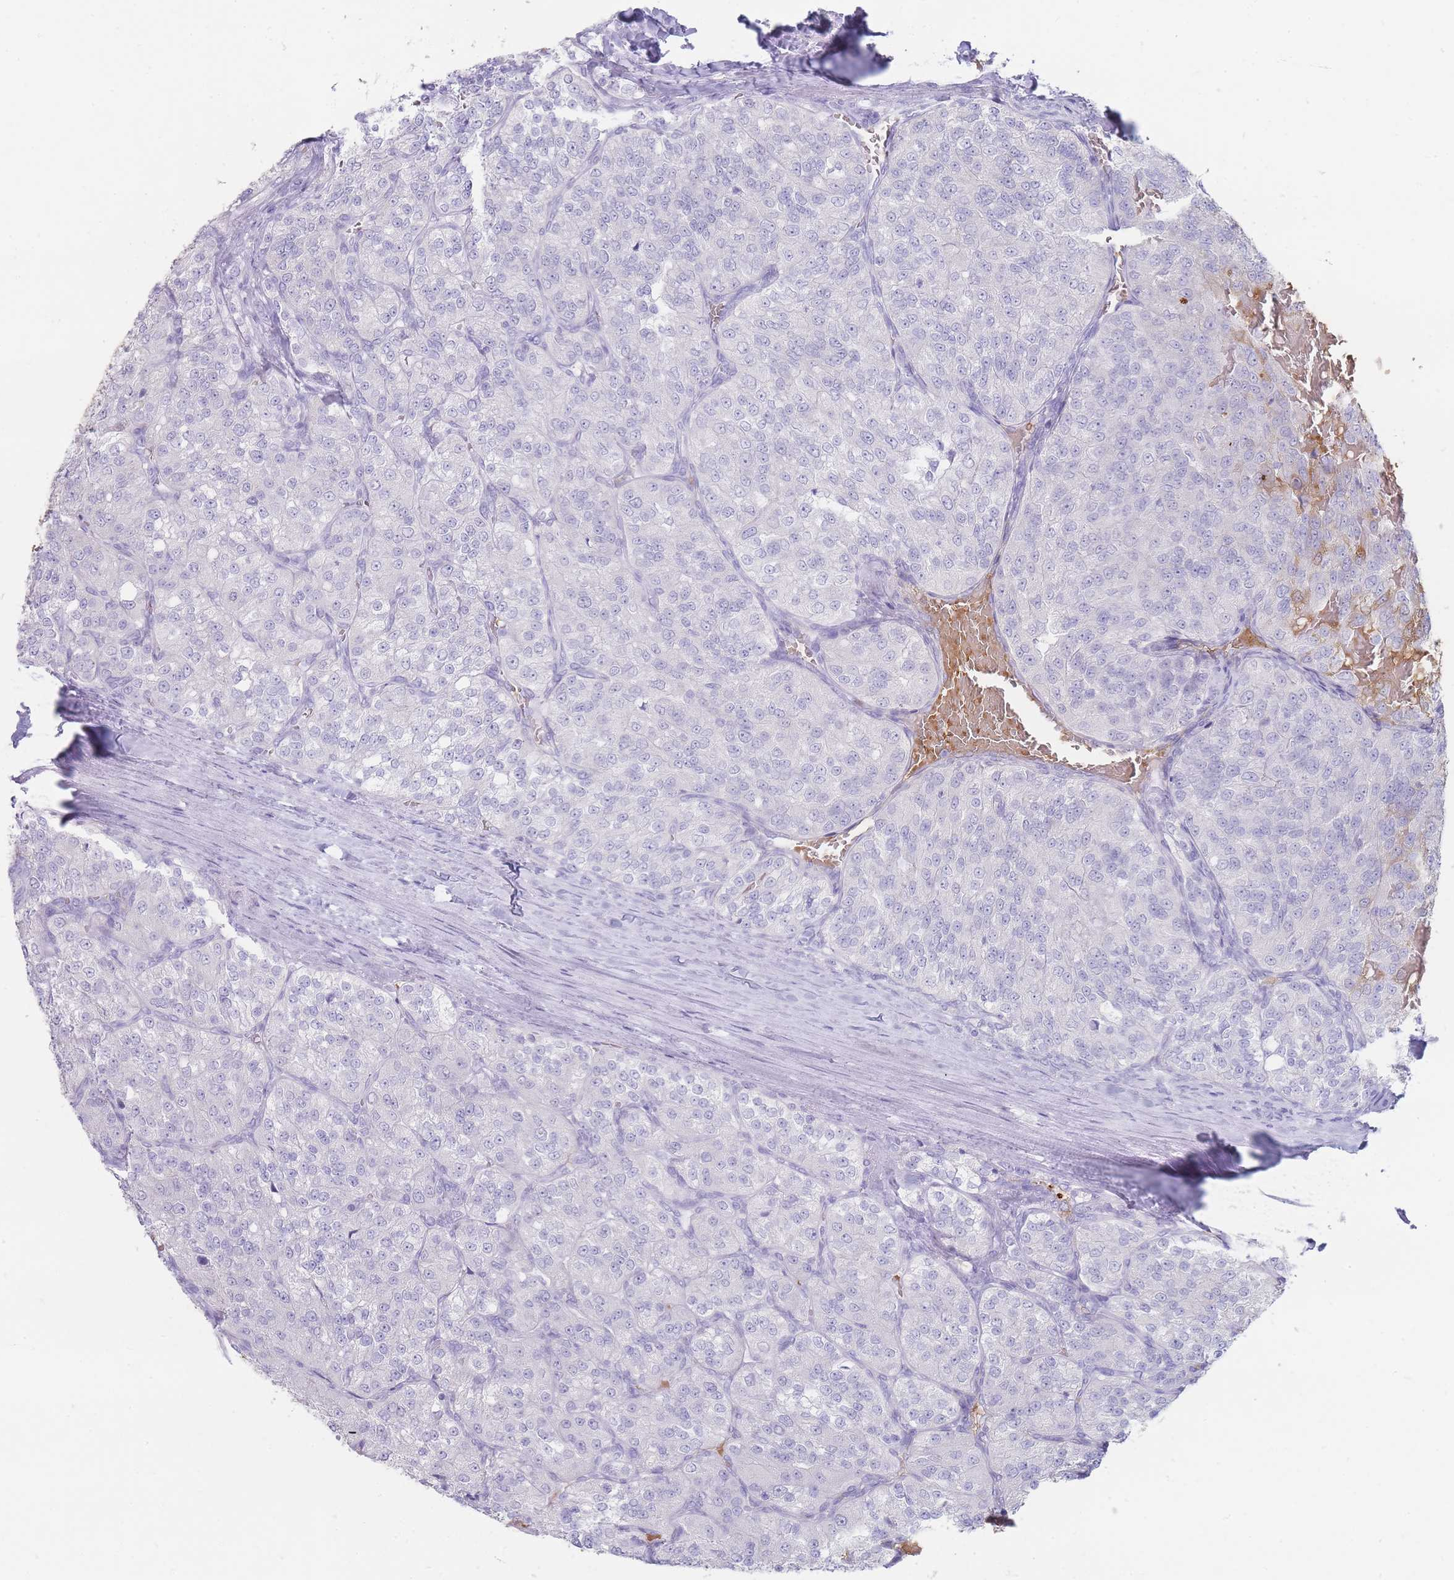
{"staining": {"intensity": "negative", "quantity": "none", "location": "none"}, "tissue": "renal cancer", "cell_type": "Tumor cells", "image_type": "cancer", "snomed": [{"axis": "morphology", "description": "Adenocarcinoma, NOS"}, {"axis": "topography", "description": "Kidney"}], "caption": "High power microscopy micrograph of an immunohistochemistry (IHC) micrograph of renal cancer (adenocarcinoma), revealing no significant expression in tumor cells.", "gene": "HBG2", "patient": {"sex": "female", "age": 63}}